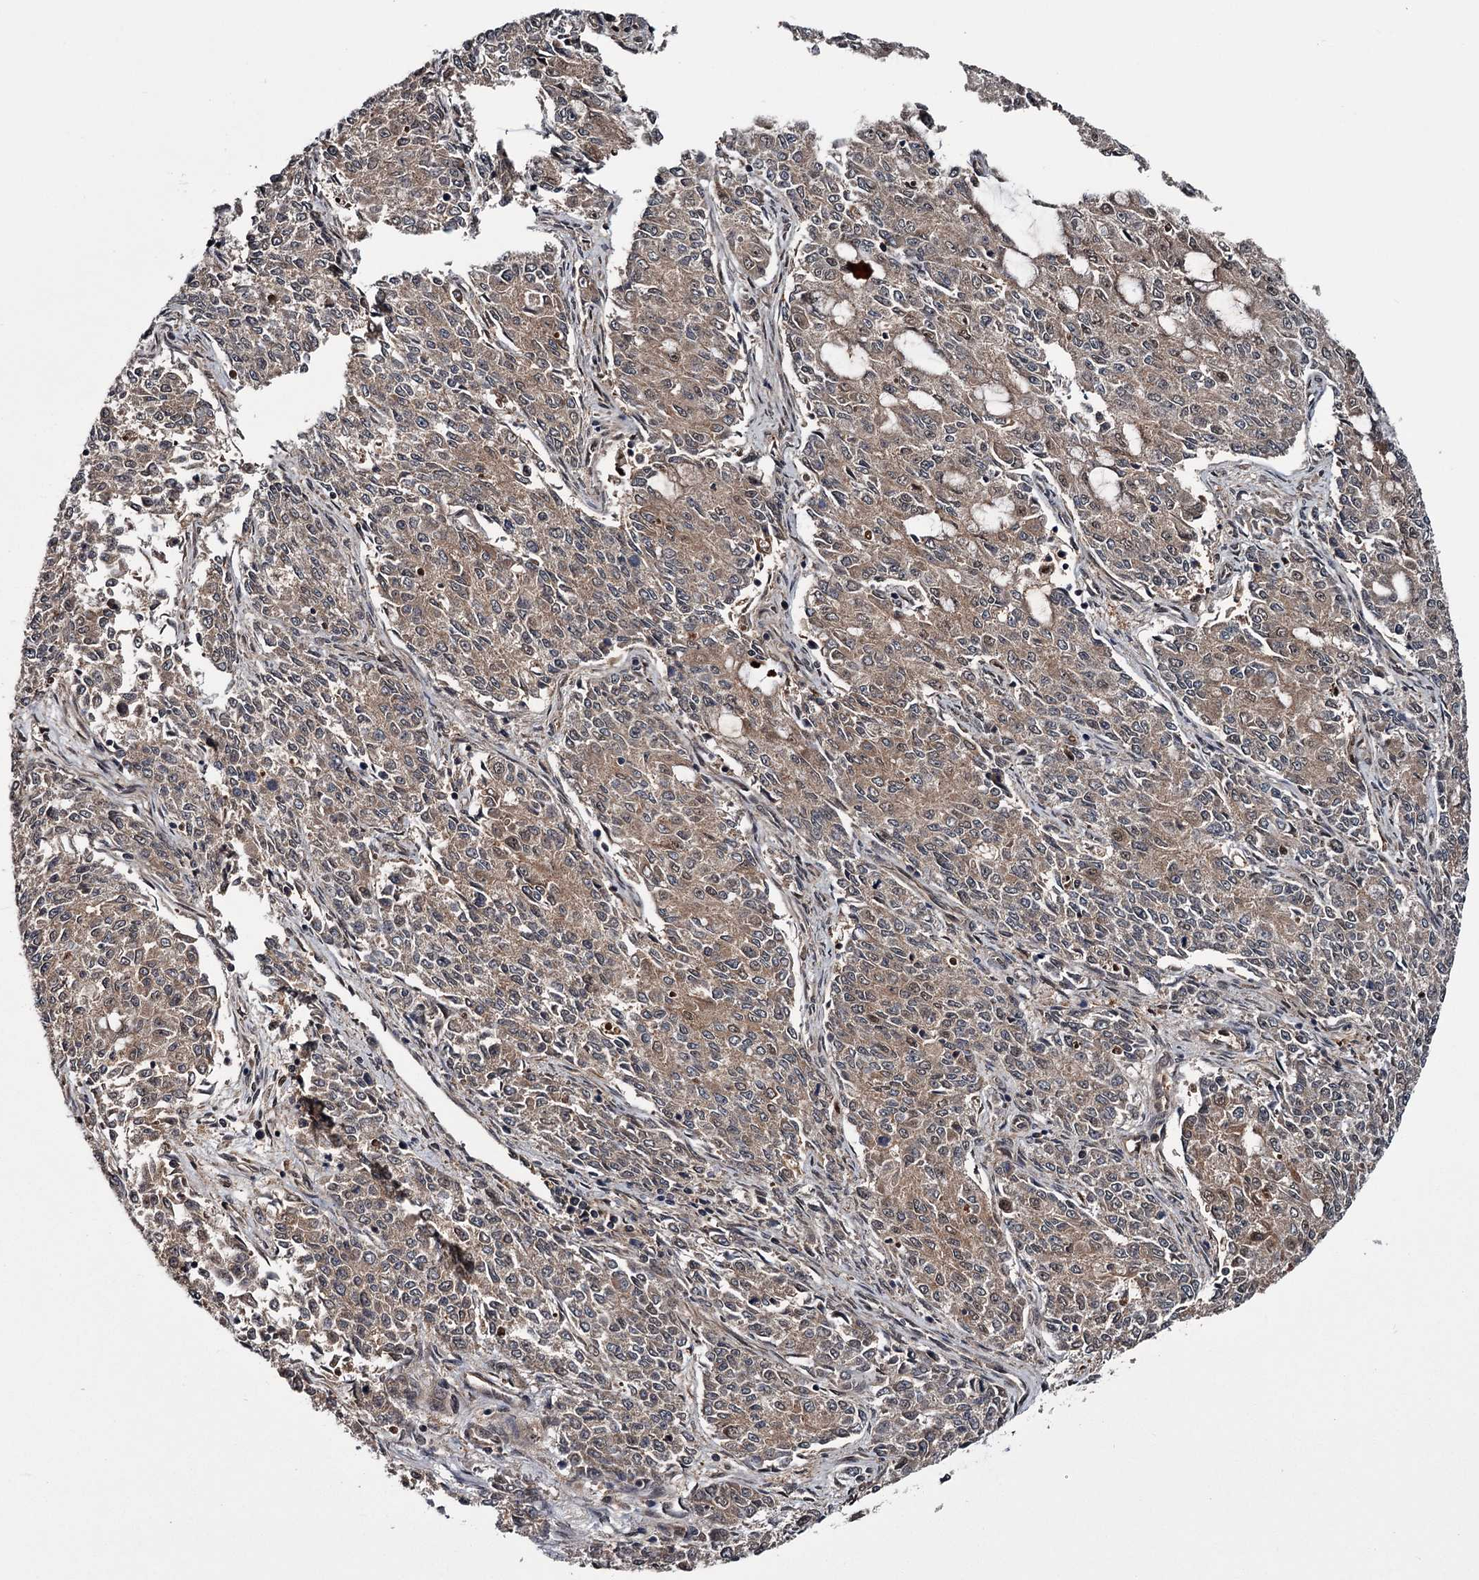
{"staining": {"intensity": "weak", "quantity": ">75%", "location": "cytoplasmic/membranous"}, "tissue": "endometrial cancer", "cell_type": "Tumor cells", "image_type": "cancer", "snomed": [{"axis": "morphology", "description": "Adenocarcinoma, NOS"}, {"axis": "topography", "description": "Endometrium"}], "caption": "Human endometrial adenocarcinoma stained with a brown dye shows weak cytoplasmic/membranous positive positivity in approximately >75% of tumor cells.", "gene": "DAO", "patient": {"sex": "female", "age": 50}}